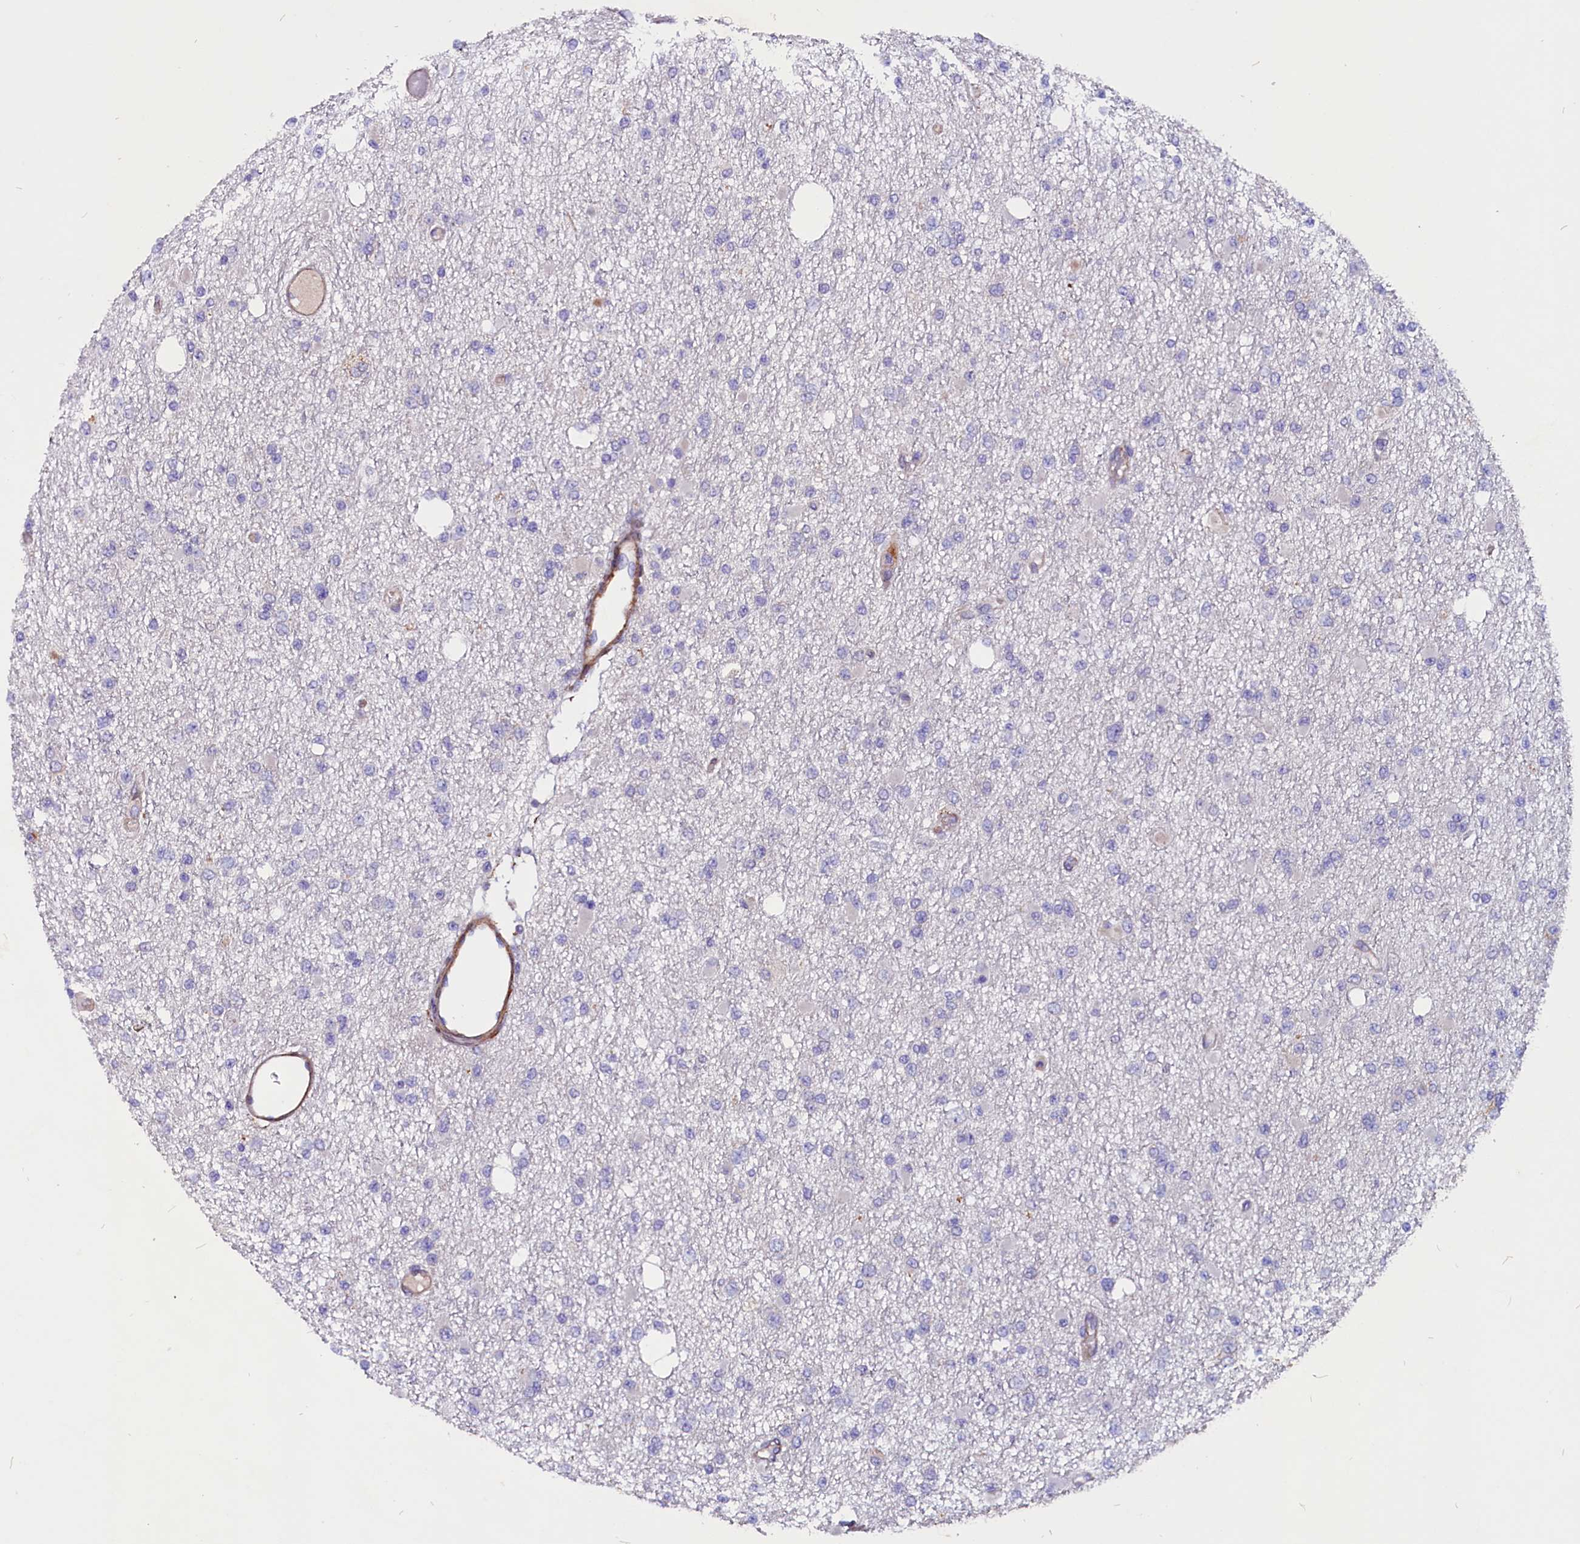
{"staining": {"intensity": "negative", "quantity": "none", "location": "none"}, "tissue": "glioma", "cell_type": "Tumor cells", "image_type": "cancer", "snomed": [{"axis": "morphology", "description": "Glioma, malignant, Low grade"}, {"axis": "topography", "description": "Brain"}], "caption": "Immunohistochemistry histopathology image of neoplastic tissue: malignant glioma (low-grade) stained with DAB shows no significant protein staining in tumor cells.", "gene": "ZNF749", "patient": {"sex": "female", "age": 22}}